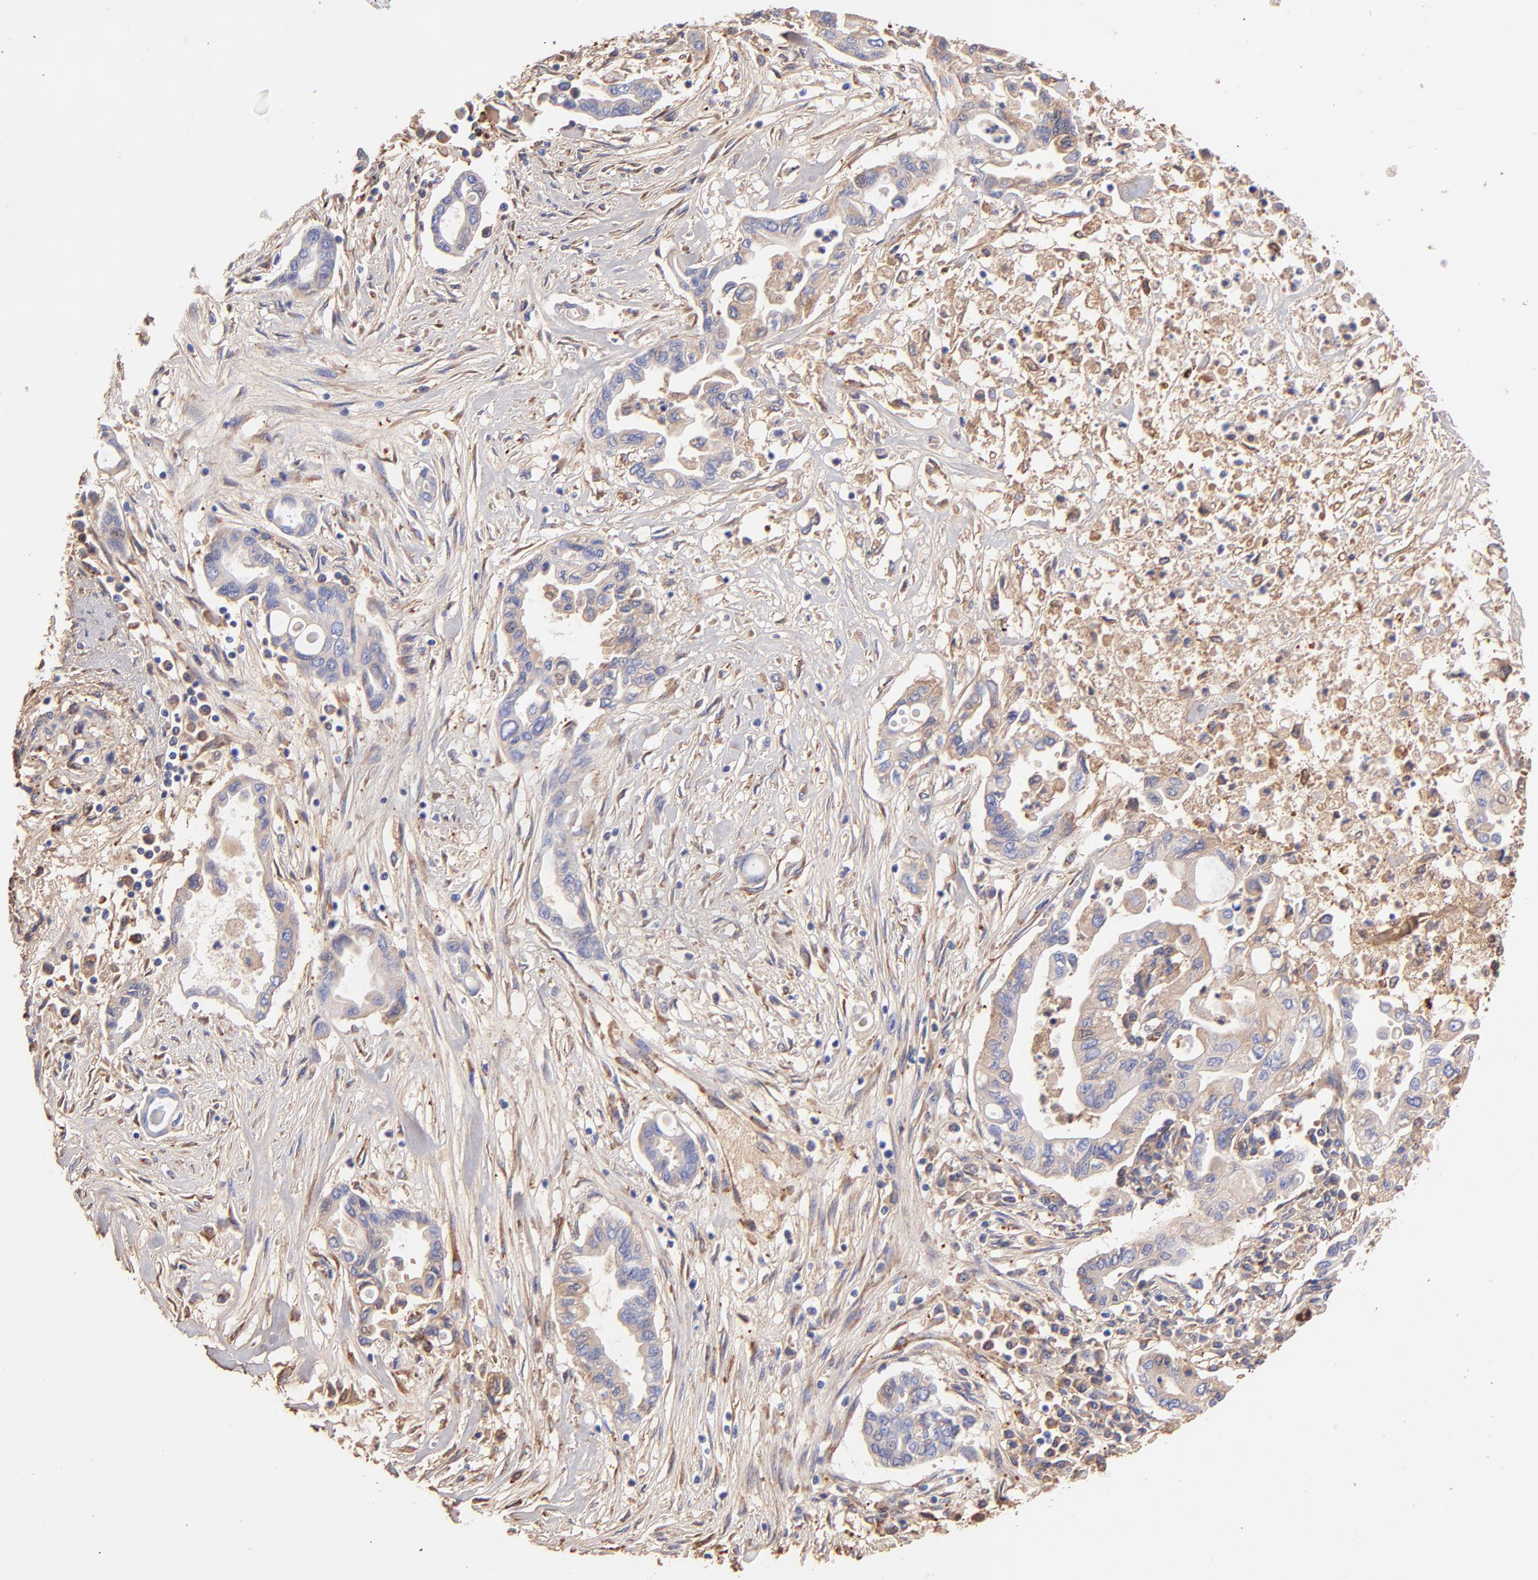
{"staining": {"intensity": "weak", "quantity": "25%-75%", "location": "cytoplasmic/membranous"}, "tissue": "pancreatic cancer", "cell_type": "Tumor cells", "image_type": "cancer", "snomed": [{"axis": "morphology", "description": "Adenocarcinoma, NOS"}, {"axis": "topography", "description": "Pancreas"}], "caption": "Immunohistochemical staining of human adenocarcinoma (pancreatic) reveals low levels of weak cytoplasmic/membranous protein staining in approximately 25%-75% of tumor cells. (IHC, brightfield microscopy, high magnification).", "gene": "BGN", "patient": {"sex": "female", "age": 57}}